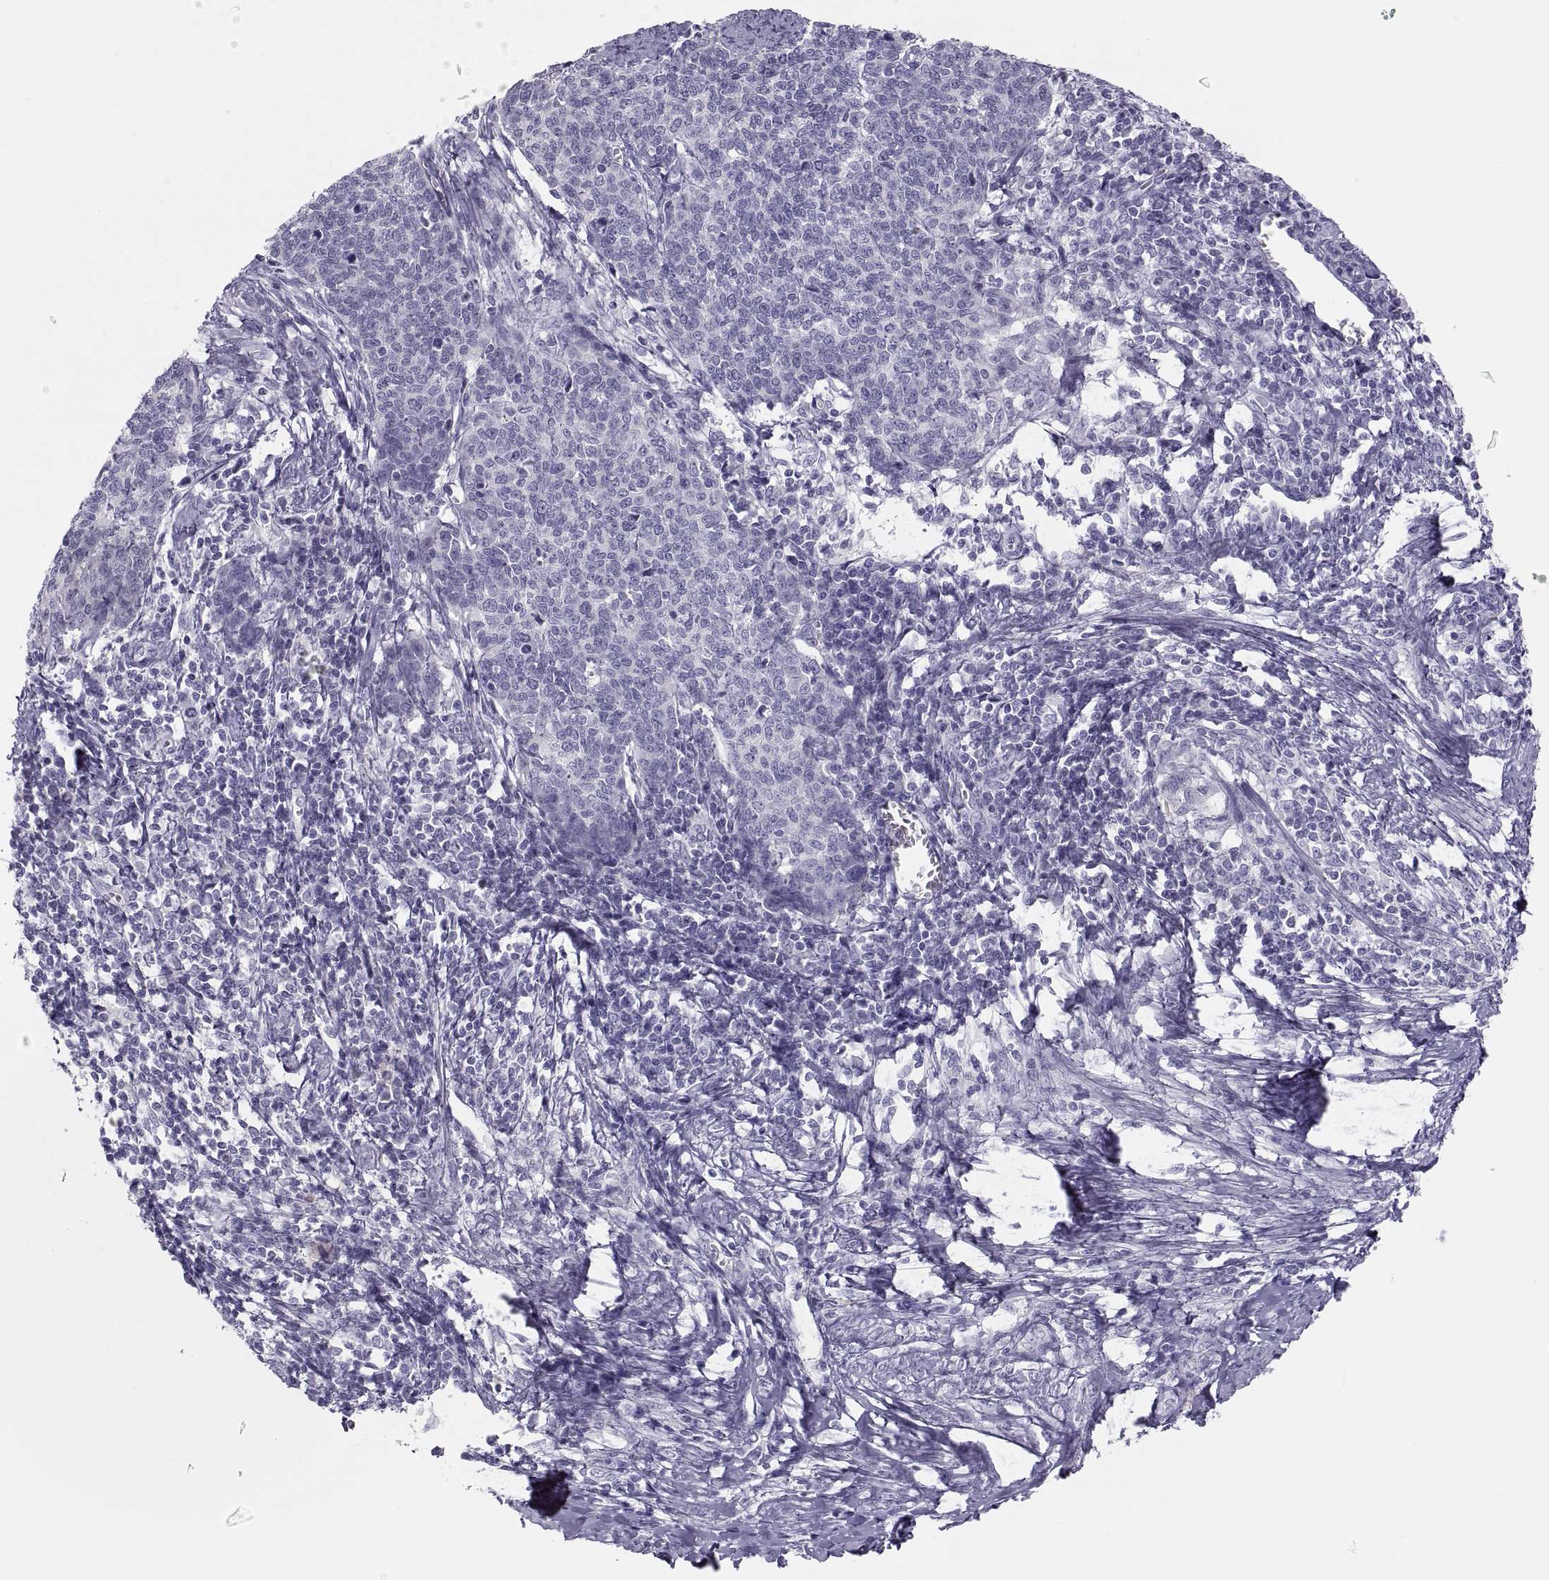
{"staining": {"intensity": "negative", "quantity": "none", "location": "none"}, "tissue": "cervical cancer", "cell_type": "Tumor cells", "image_type": "cancer", "snomed": [{"axis": "morphology", "description": "Squamous cell carcinoma, NOS"}, {"axis": "topography", "description": "Cervix"}], "caption": "The immunohistochemistry (IHC) micrograph has no significant staining in tumor cells of cervical cancer (squamous cell carcinoma) tissue. Brightfield microscopy of IHC stained with DAB (brown) and hematoxylin (blue), captured at high magnification.", "gene": "MAGEB2", "patient": {"sex": "female", "age": 39}}